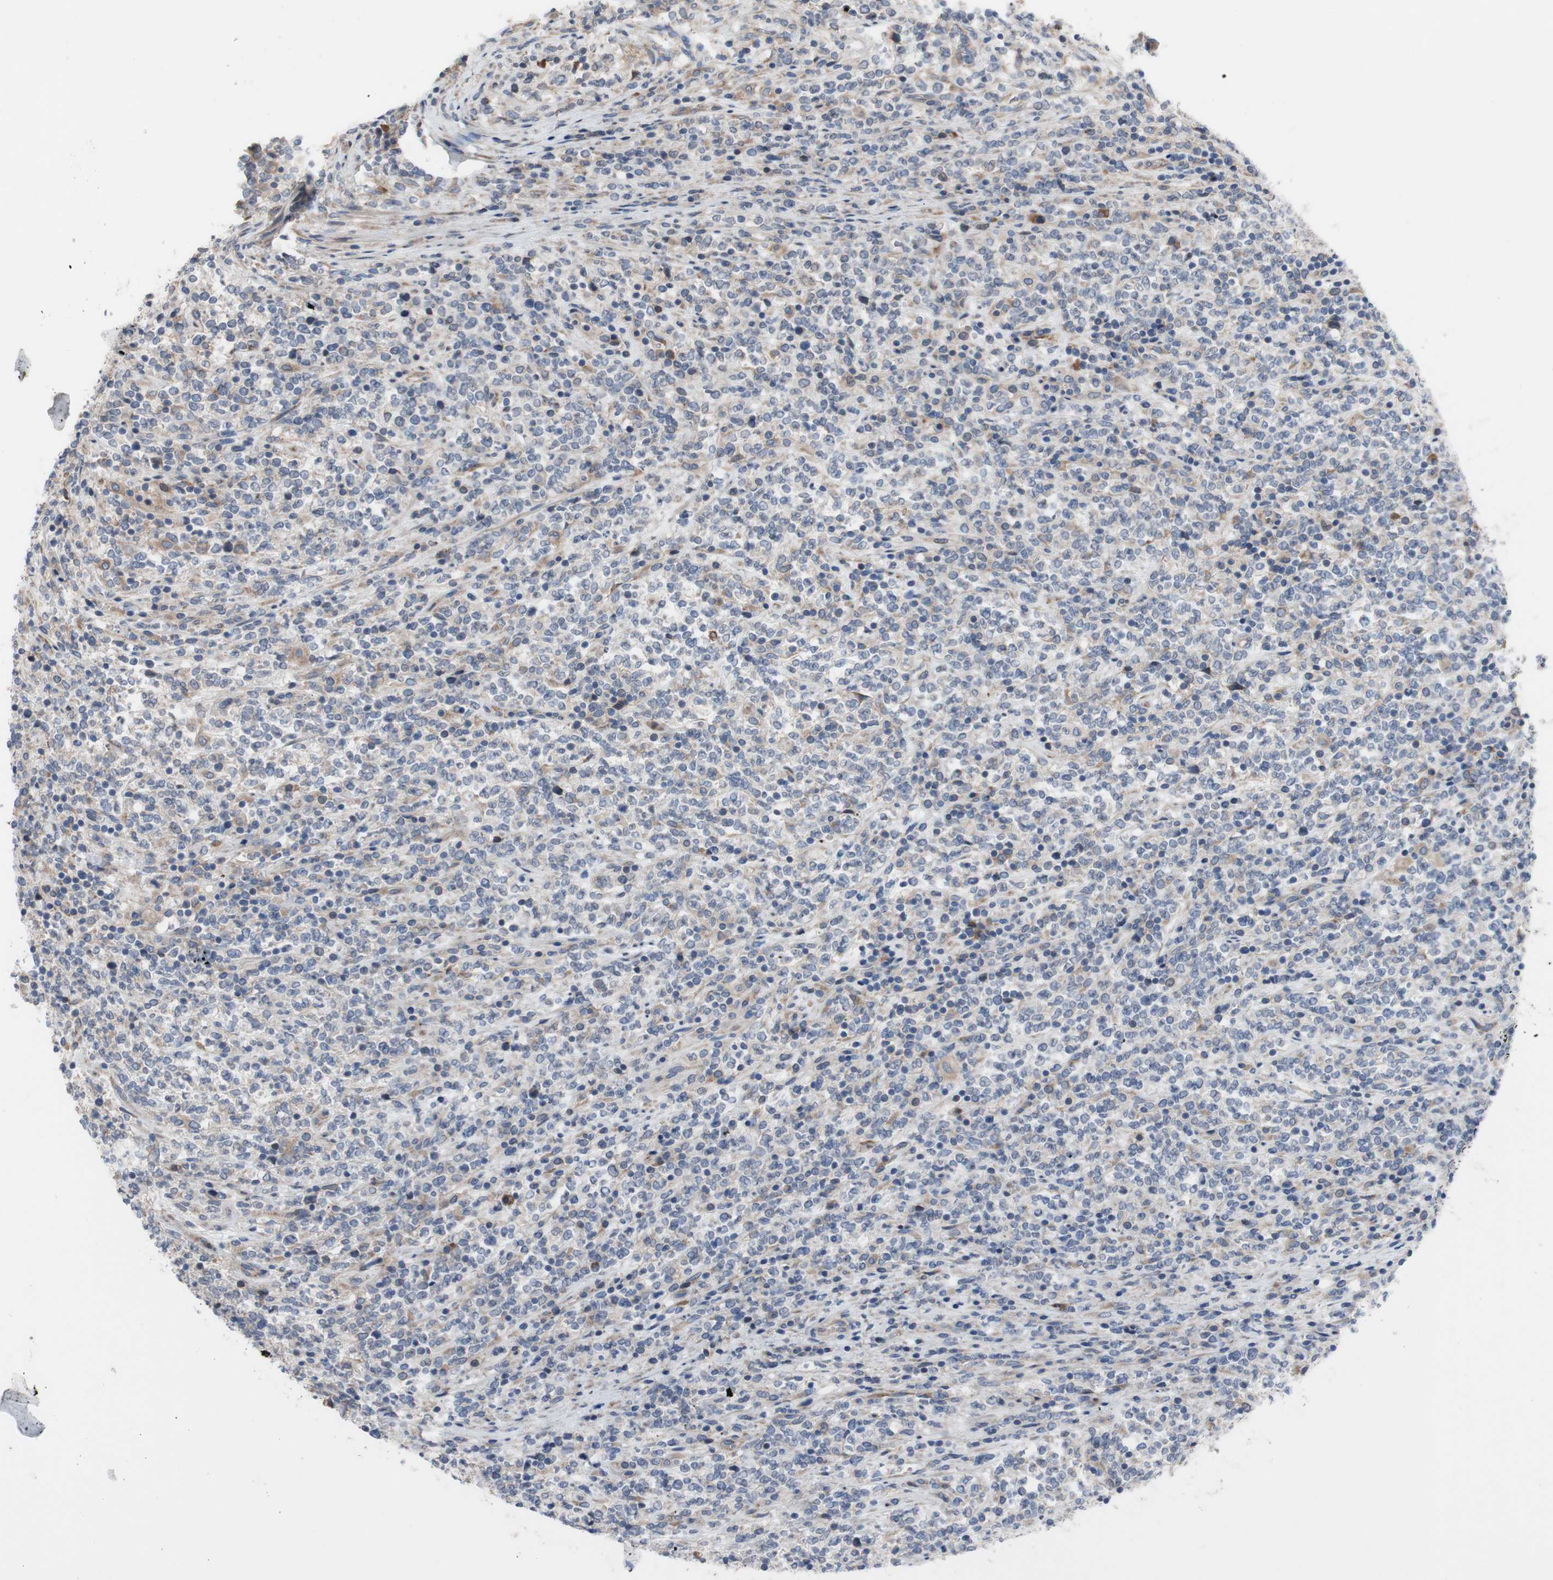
{"staining": {"intensity": "weak", "quantity": "<25%", "location": "cytoplasmic/membranous"}, "tissue": "lymphoma", "cell_type": "Tumor cells", "image_type": "cancer", "snomed": [{"axis": "morphology", "description": "Malignant lymphoma, non-Hodgkin's type, High grade"}, {"axis": "topography", "description": "Soft tissue"}], "caption": "Tumor cells show no significant protein staining in lymphoma.", "gene": "TTC14", "patient": {"sex": "male", "age": 18}}